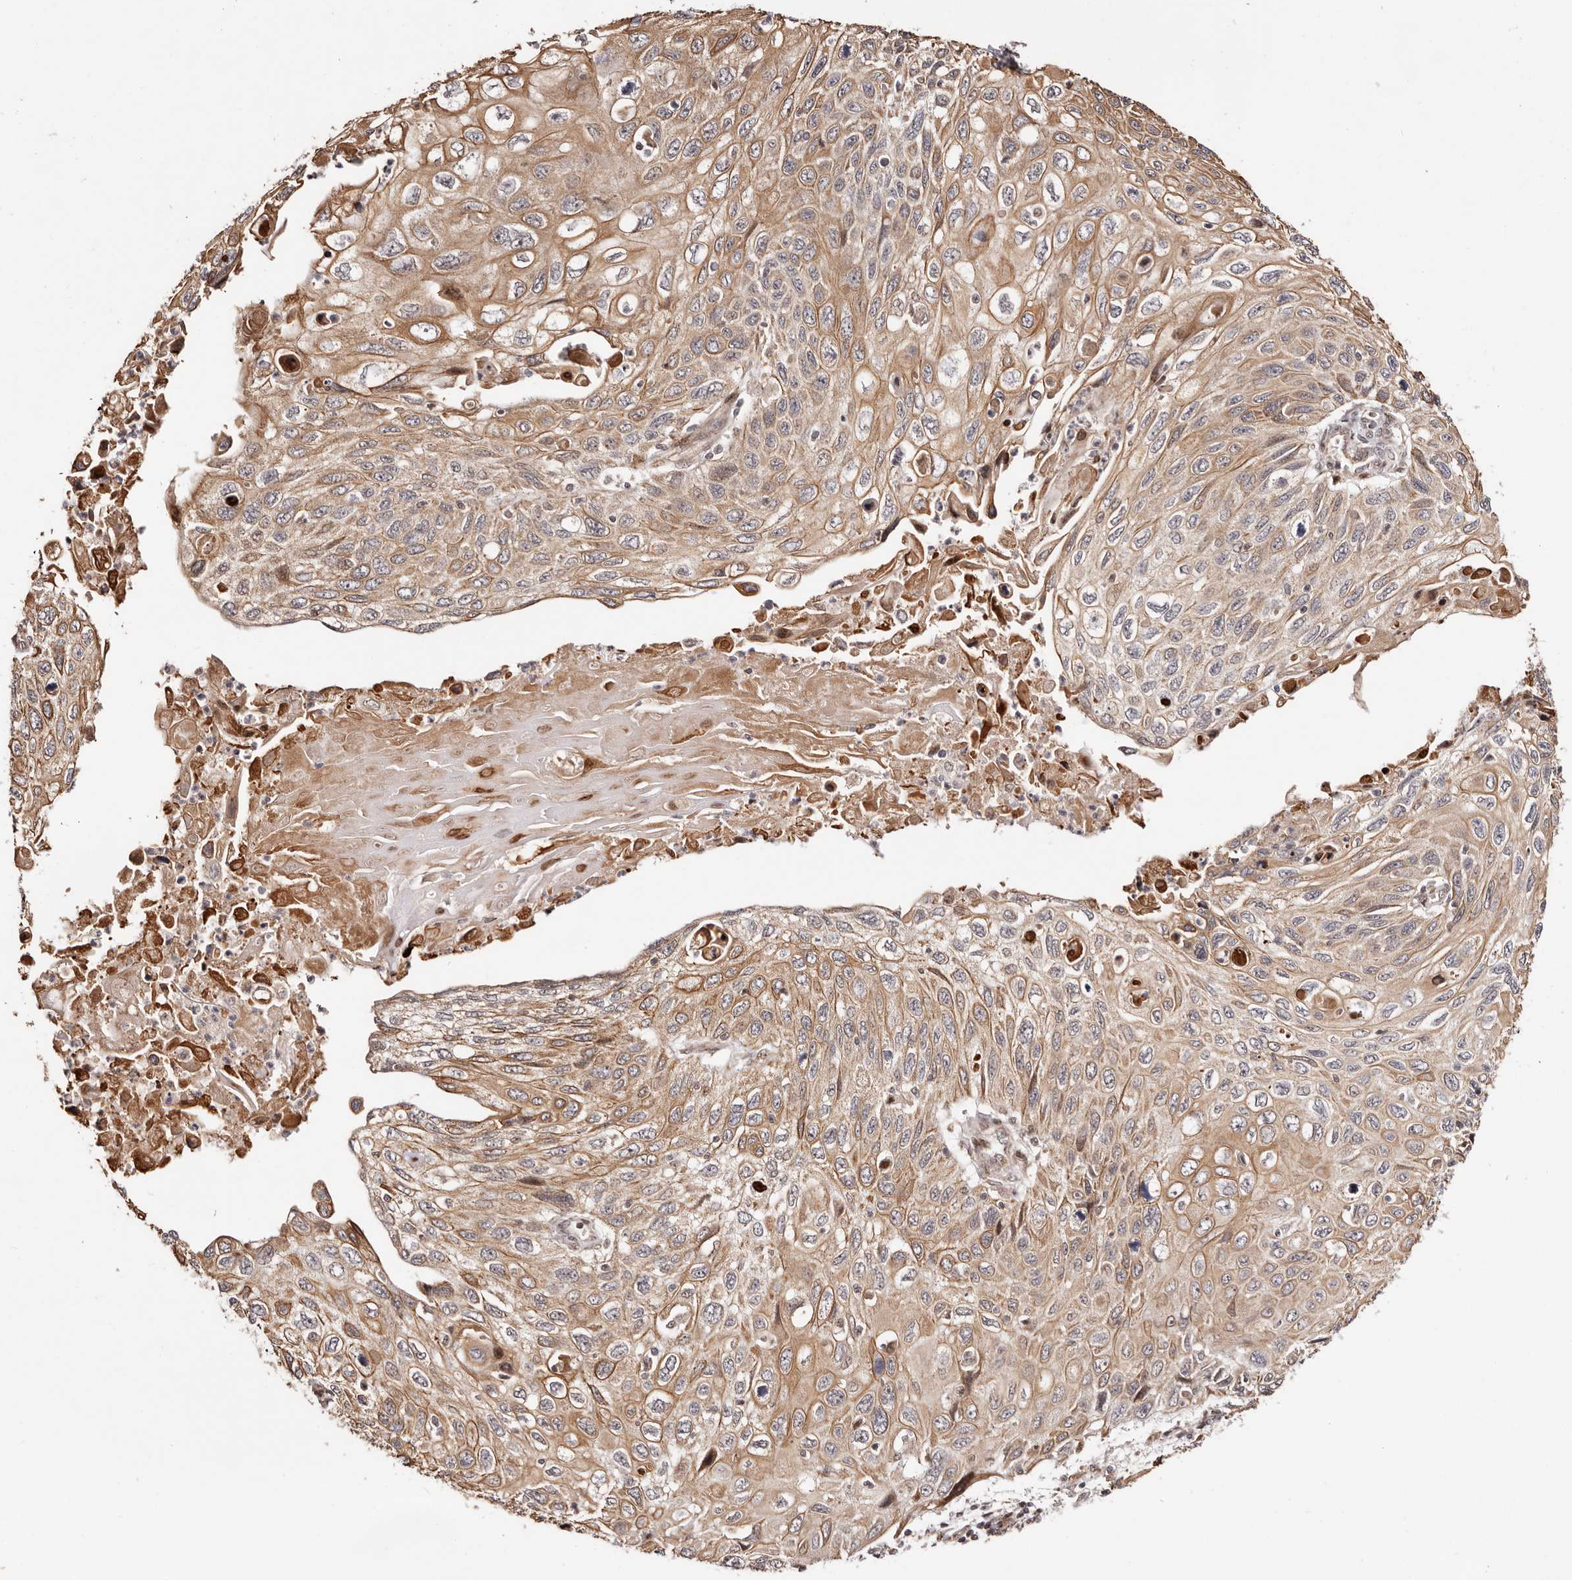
{"staining": {"intensity": "moderate", "quantity": ">75%", "location": "cytoplasmic/membranous"}, "tissue": "cervical cancer", "cell_type": "Tumor cells", "image_type": "cancer", "snomed": [{"axis": "morphology", "description": "Squamous cell carcinoma, NOS"}, {"axis": "topography", "description": "Cervix"}], "caption": "Immunohistochemical staining of cervical cancer displays medium levels of moderate cytoplasmic/membranous staining in approximately >75% of tumor cells. (Stains: DAB (3,3'-diaminobenzidine) in brown, nuclei in blue, Microscopy: brightfield microscopy at high magnification).", "gene": "HIVEP3", "patient": {"sex": "female", "age": 70}}